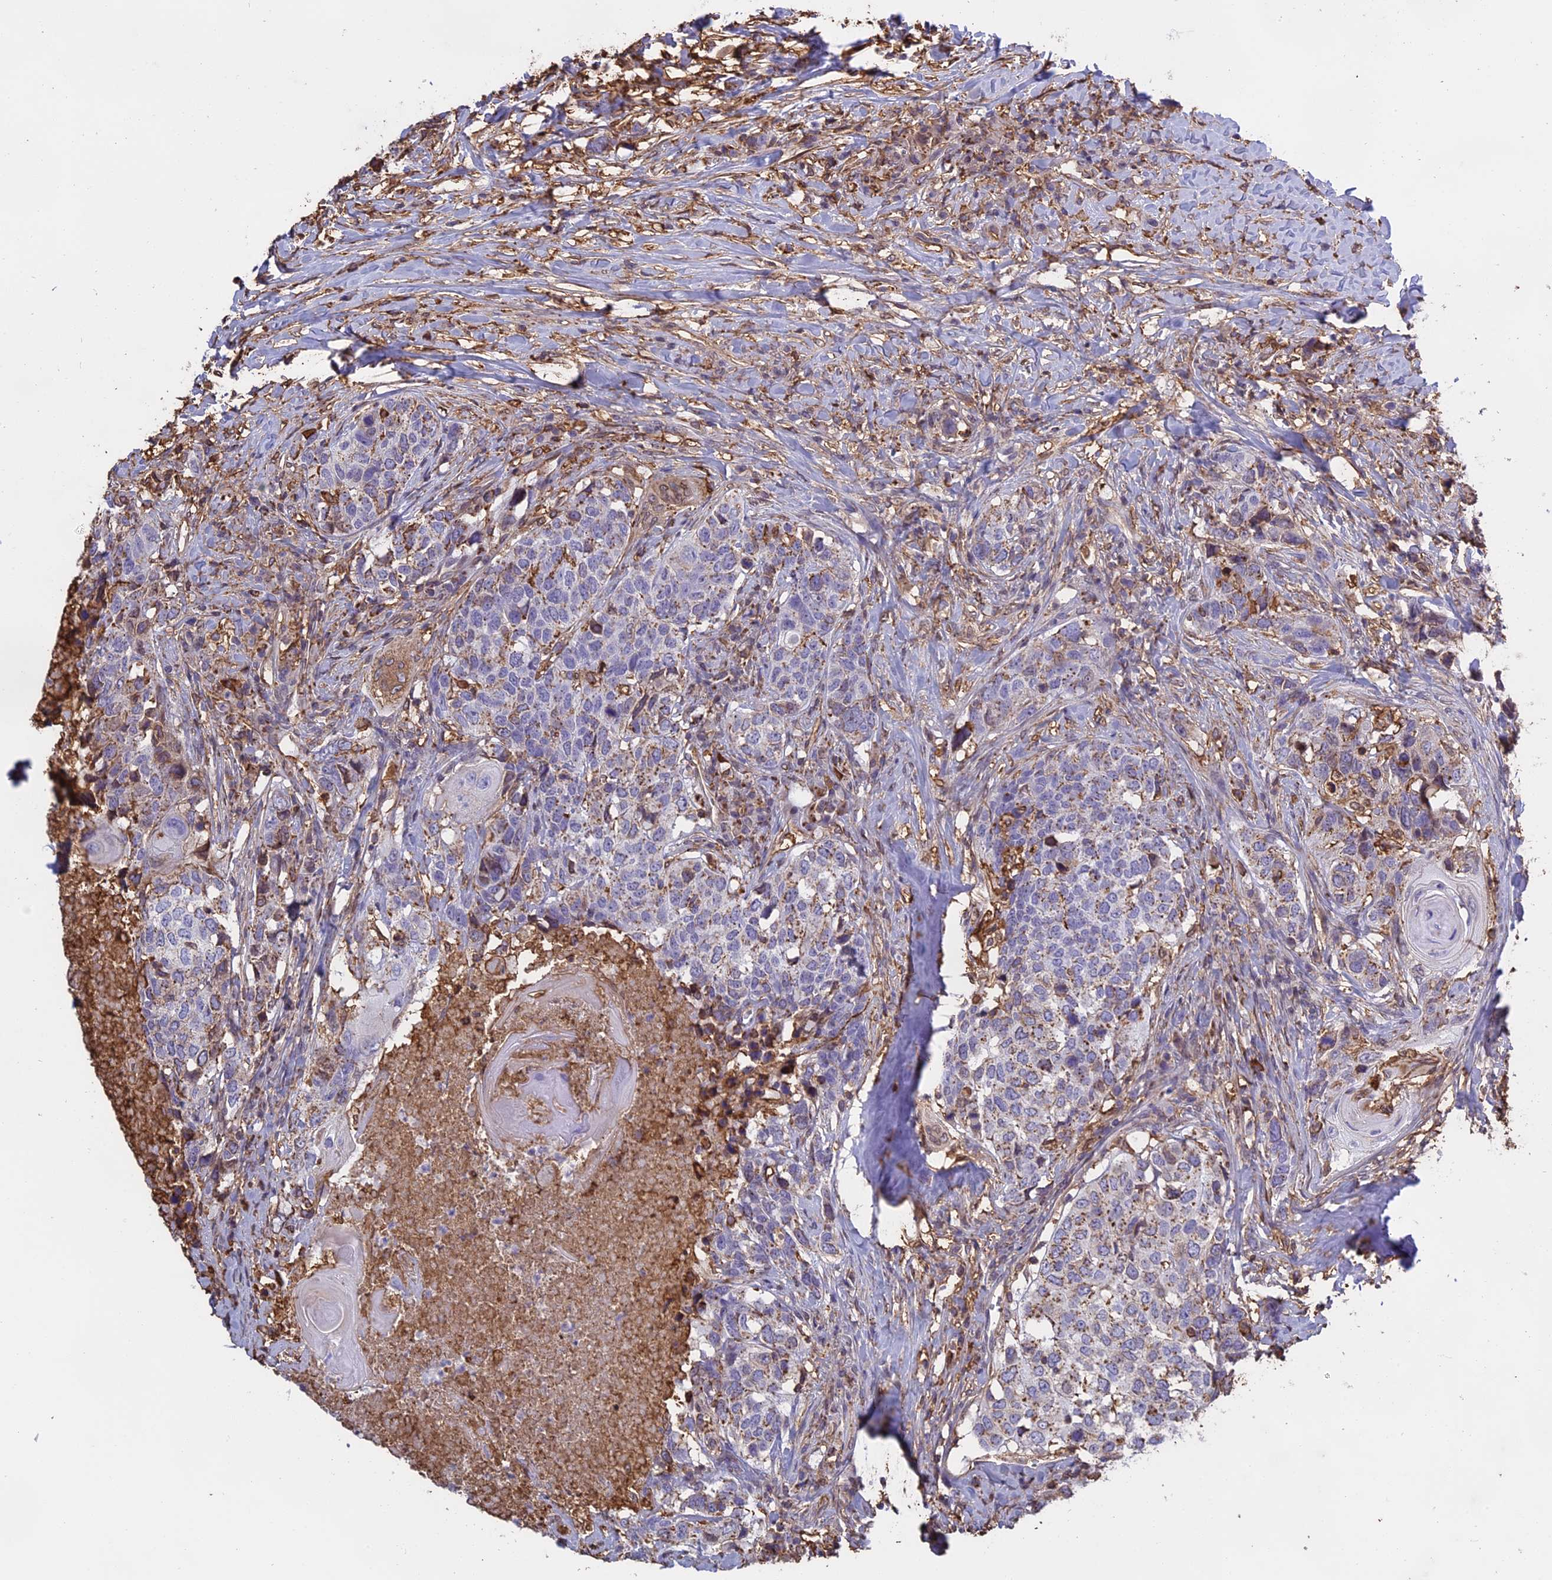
{"staining": {"intensity": "moderate", "quantity": "<25%", "location": "cytoplasmic/membranous"}, "tissue": "head and neck cancer", "cell_type": "Tumor cells", "image_type": "cancer", "snomed": [{"axis": "morphology", "description": "Squamous cell carcinoma, NOS"}, {"axis": "topography", "description": "Head-Neck"}], "caption": "Human squamous cell carcinoma (head and neck) stained with a protein marker exhibits moderate staining in tumor cells.", "gene": "TMEM255B", "patient": {"sex": "male", "age": 66}}